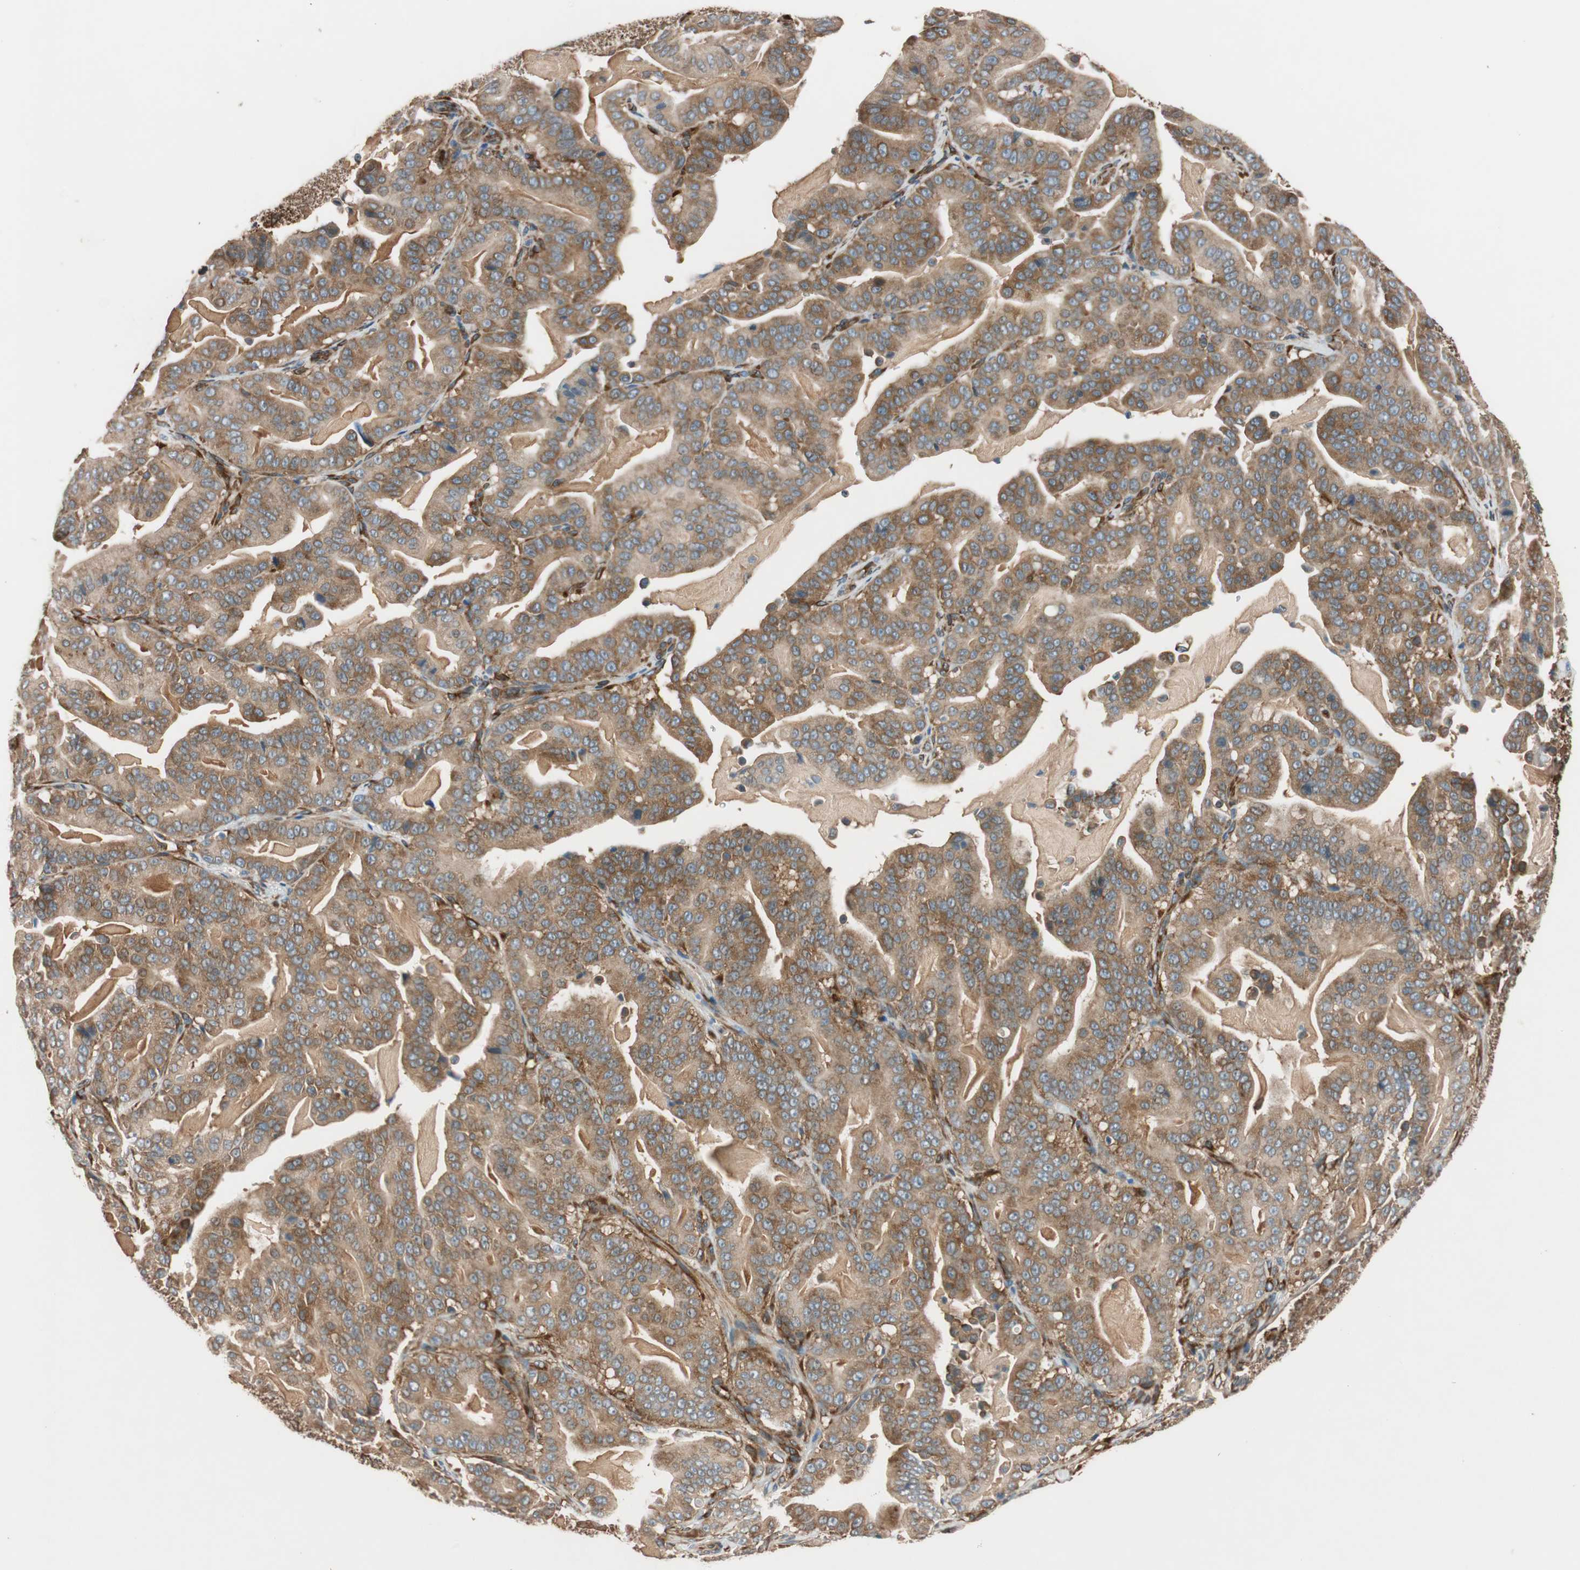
{"staining": {"intensity": "moderate", "quantity": ">75%", "location": "cytoplasmic/membranous"}, "tissue": "pancreatic cancer", "cell_type": "Tumor cells", "image_type": "cancer", "snomed": [{"axis": "morphology", "description": "Adenocarcinoma, NOS"}, {"axis": "topography", "description": "Pancreas"}], "caption": "A brown stain shows moderate cytoplasmic/membranous expression of a protein in human pancreatic adenocarcinoma tumor cells.", "gene": "WASL", "patient": {"sex": "male", "age": 63}}